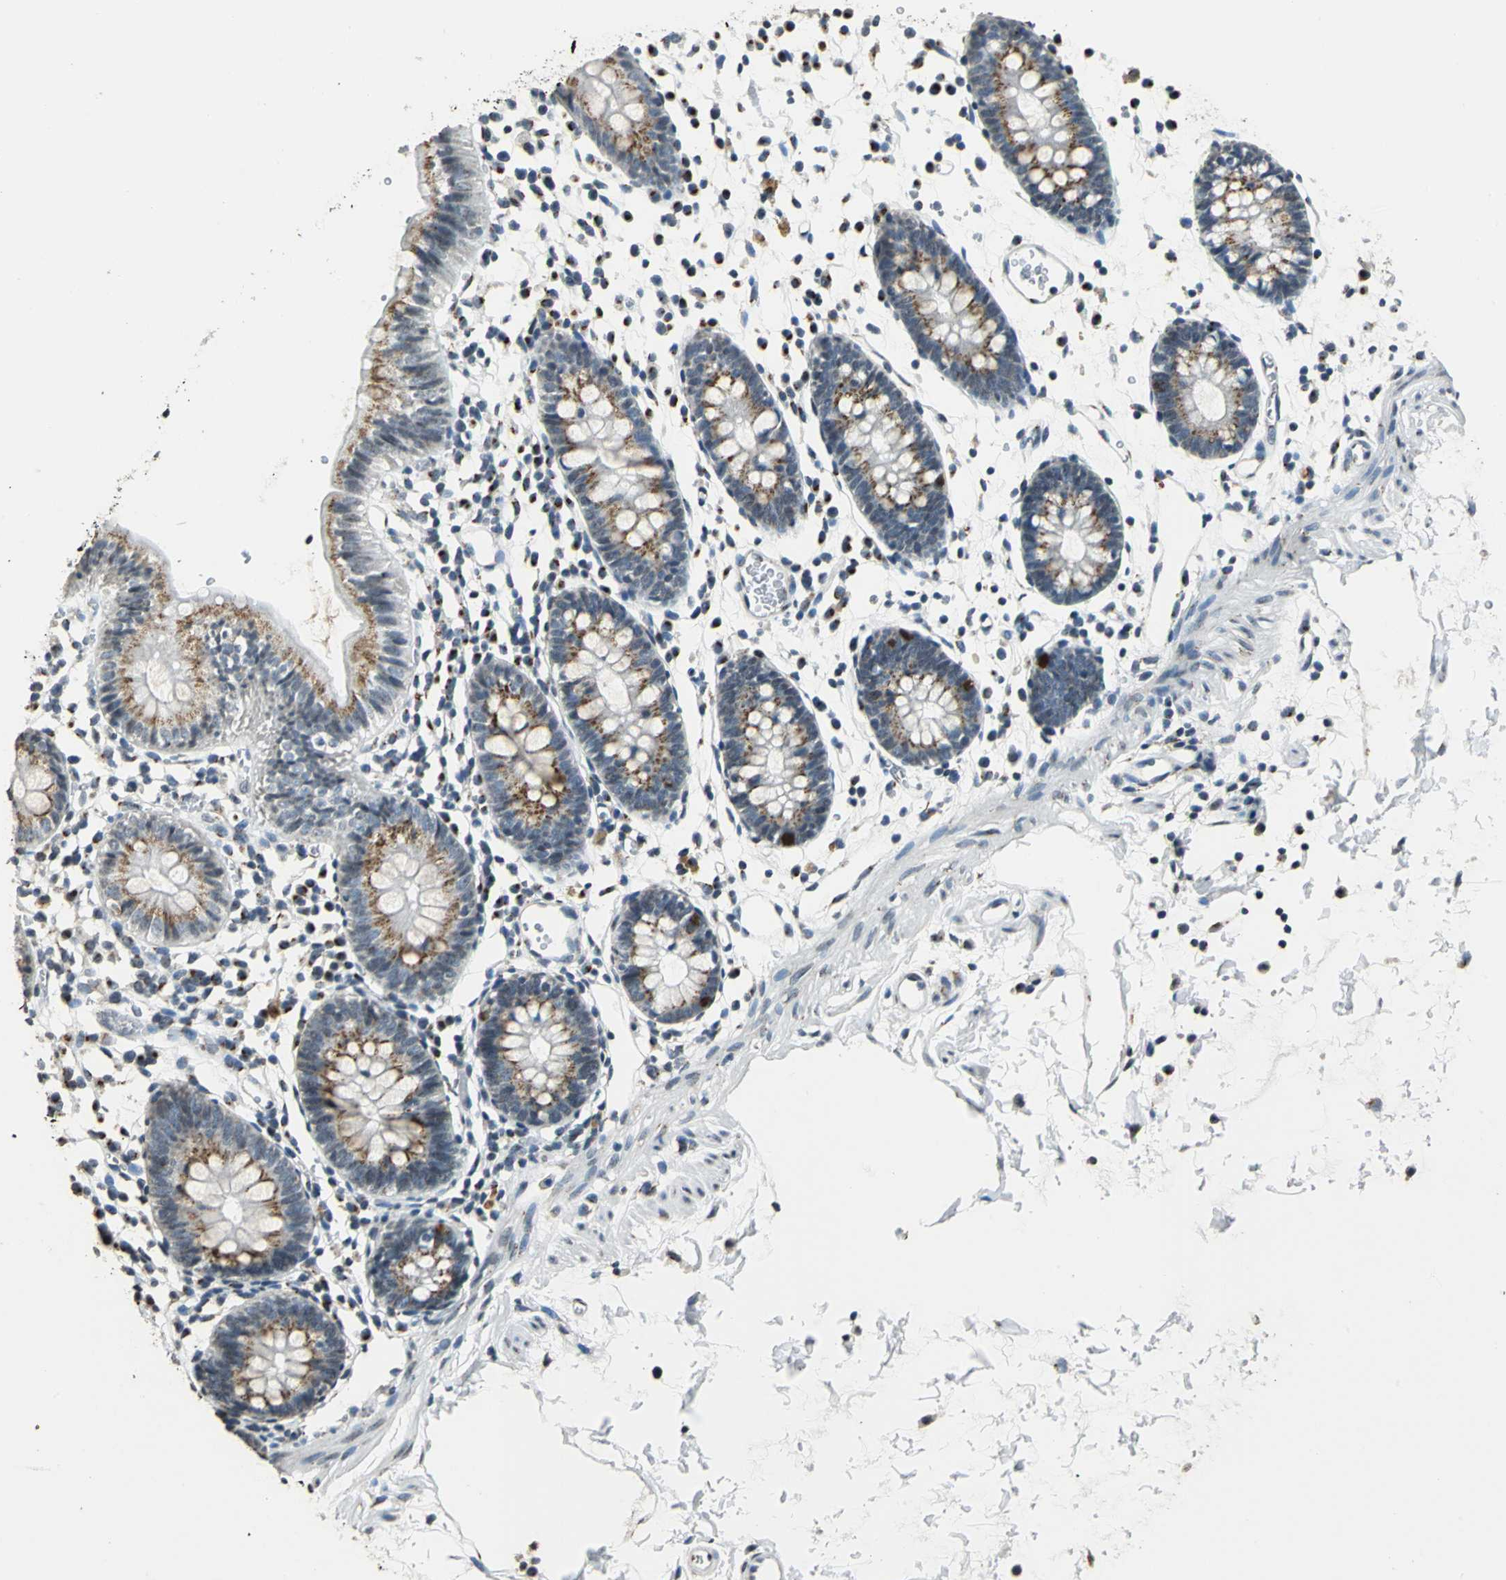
{"staining": {"intensity": "negative", "quantity": "none", "location": "none"}, "tissue": "colon", "cell_type": "Endothelial cells", "image_type": "normal", "snomed": [{"axis": "morphology", "description": "Normal tissue, NOS"}, {"axis": "topography", "description": "Colon"}], "caption": "Human colon stained for a protein using immunohistochemistry (IHC) displays no expression in endothelial cells.", "gene": "TMEM115", "patient": {"sex": "male", "age": 14}}